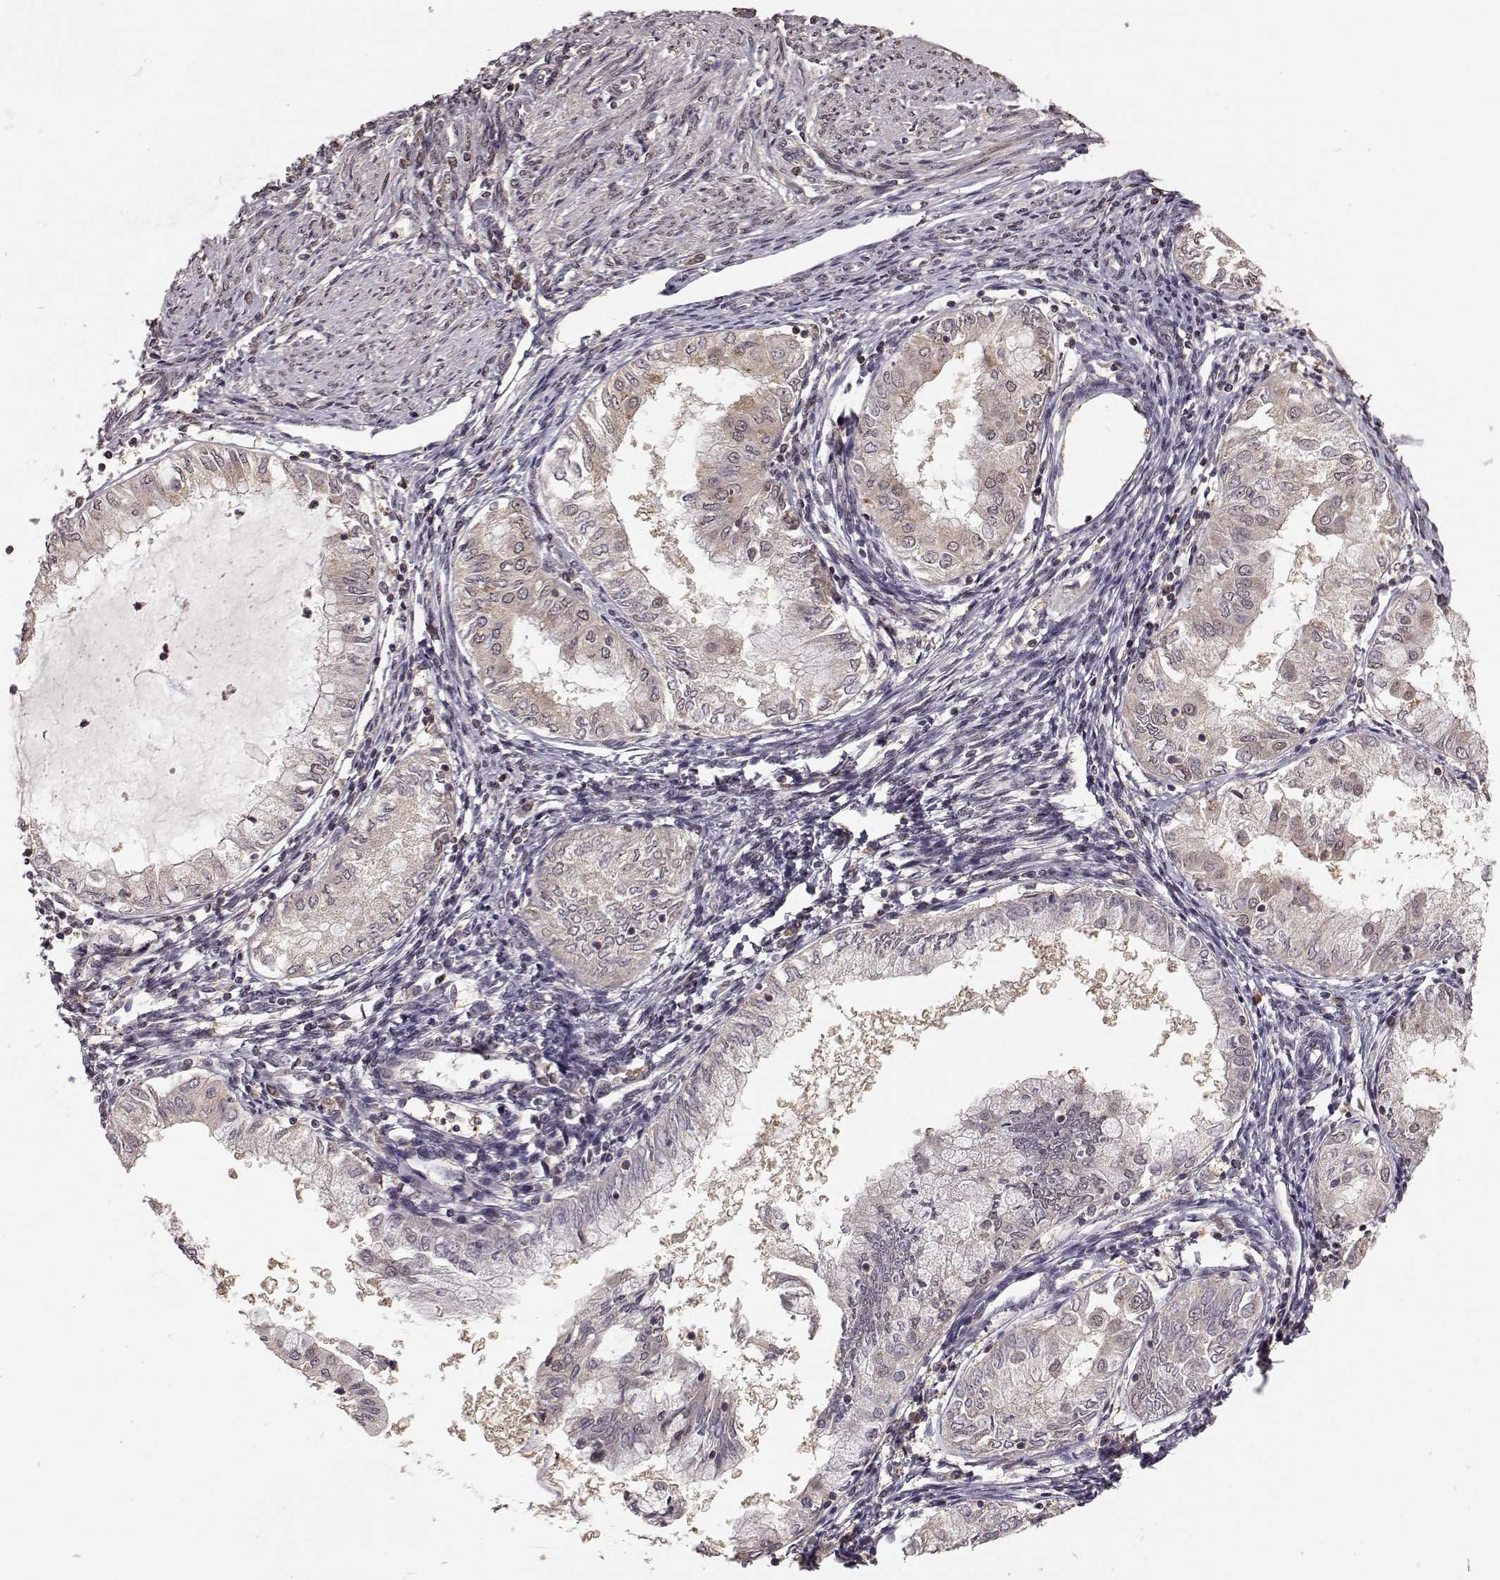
{"staining": {"intensity": "weak", "quantity": "25%-75%", "location": "cytoplasmic/membranous"}, "tissue": "endometrial cancer", "cell_type": "Tumor cells", "image_type": "cancer", "snomed": [{"axis": "morphology", "description": "Adenocarcinoma, NOS"}, {"axis": "topography", "description": "Endometrium"}], "caption": "IHC image of human endometrial cancer (adenocarcinoma) stained for a protein (brown), which demonstrates low levels of weak cytoplasmic/membranous positivity in approximately 25%-75% of tumor cells.", "gene": "PLEKHG3", "patient": {"sex": "female", "age": 68}}